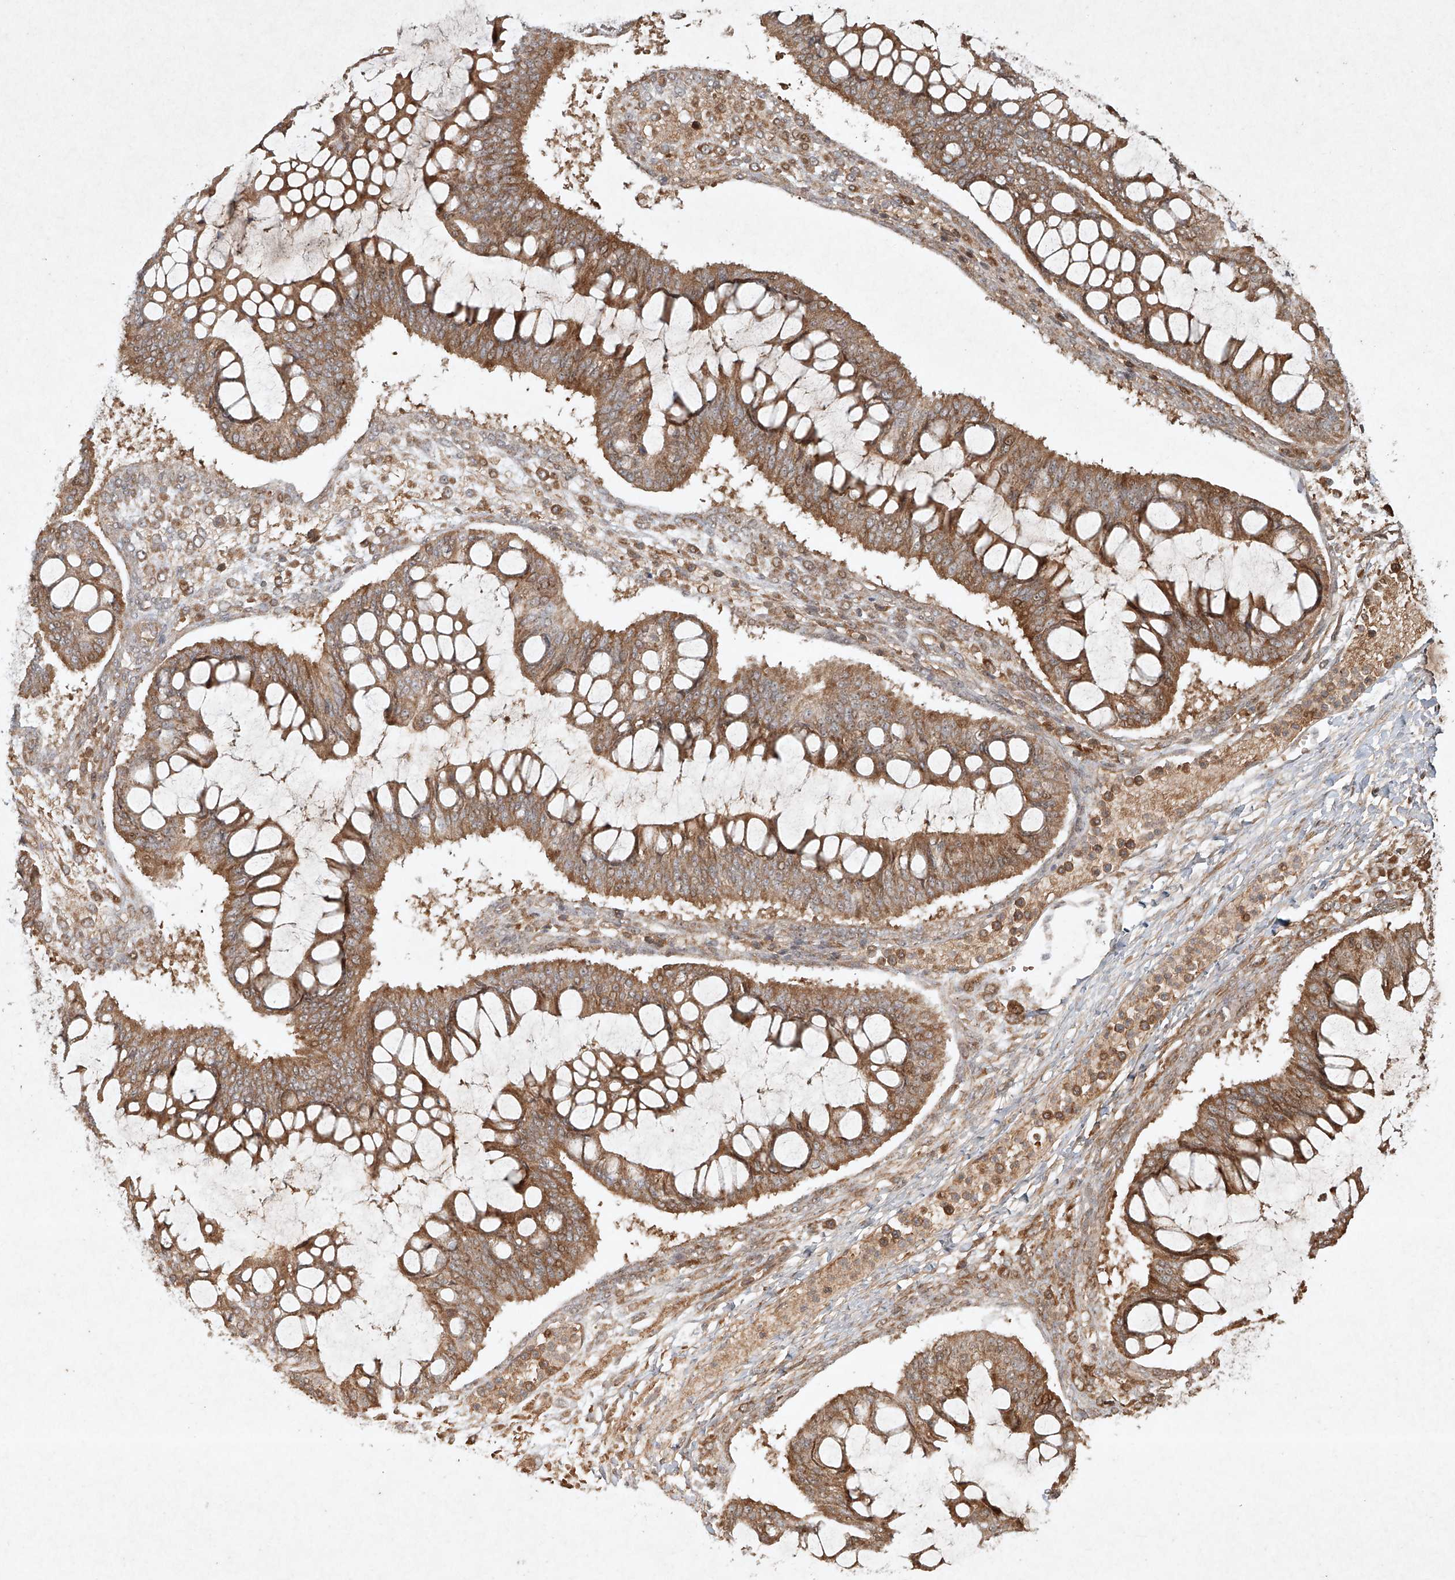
{"staining": {"intensity": "moderate", "quantity": ">75%", "location": "cytoplasmic/membranous"}, "tissue": "ovarian cancer", "cell_type": "Tumor cells", "image_type": "cancer", "snomed": [{"axis": "morphology", "description": "Cystadenocarcinoma, mucinous, NOS"}, {"axis": "topography", "description": "Ovary"}], "caption": "Ovarian mucinous cystadenocarcinoma stained with a brown dye displays moderate cytoplasmic/membranous positive positivity in about >75% of tumor cells.", "gene": "CYYR1", "patient": {"sex": "female", "age": 73}}